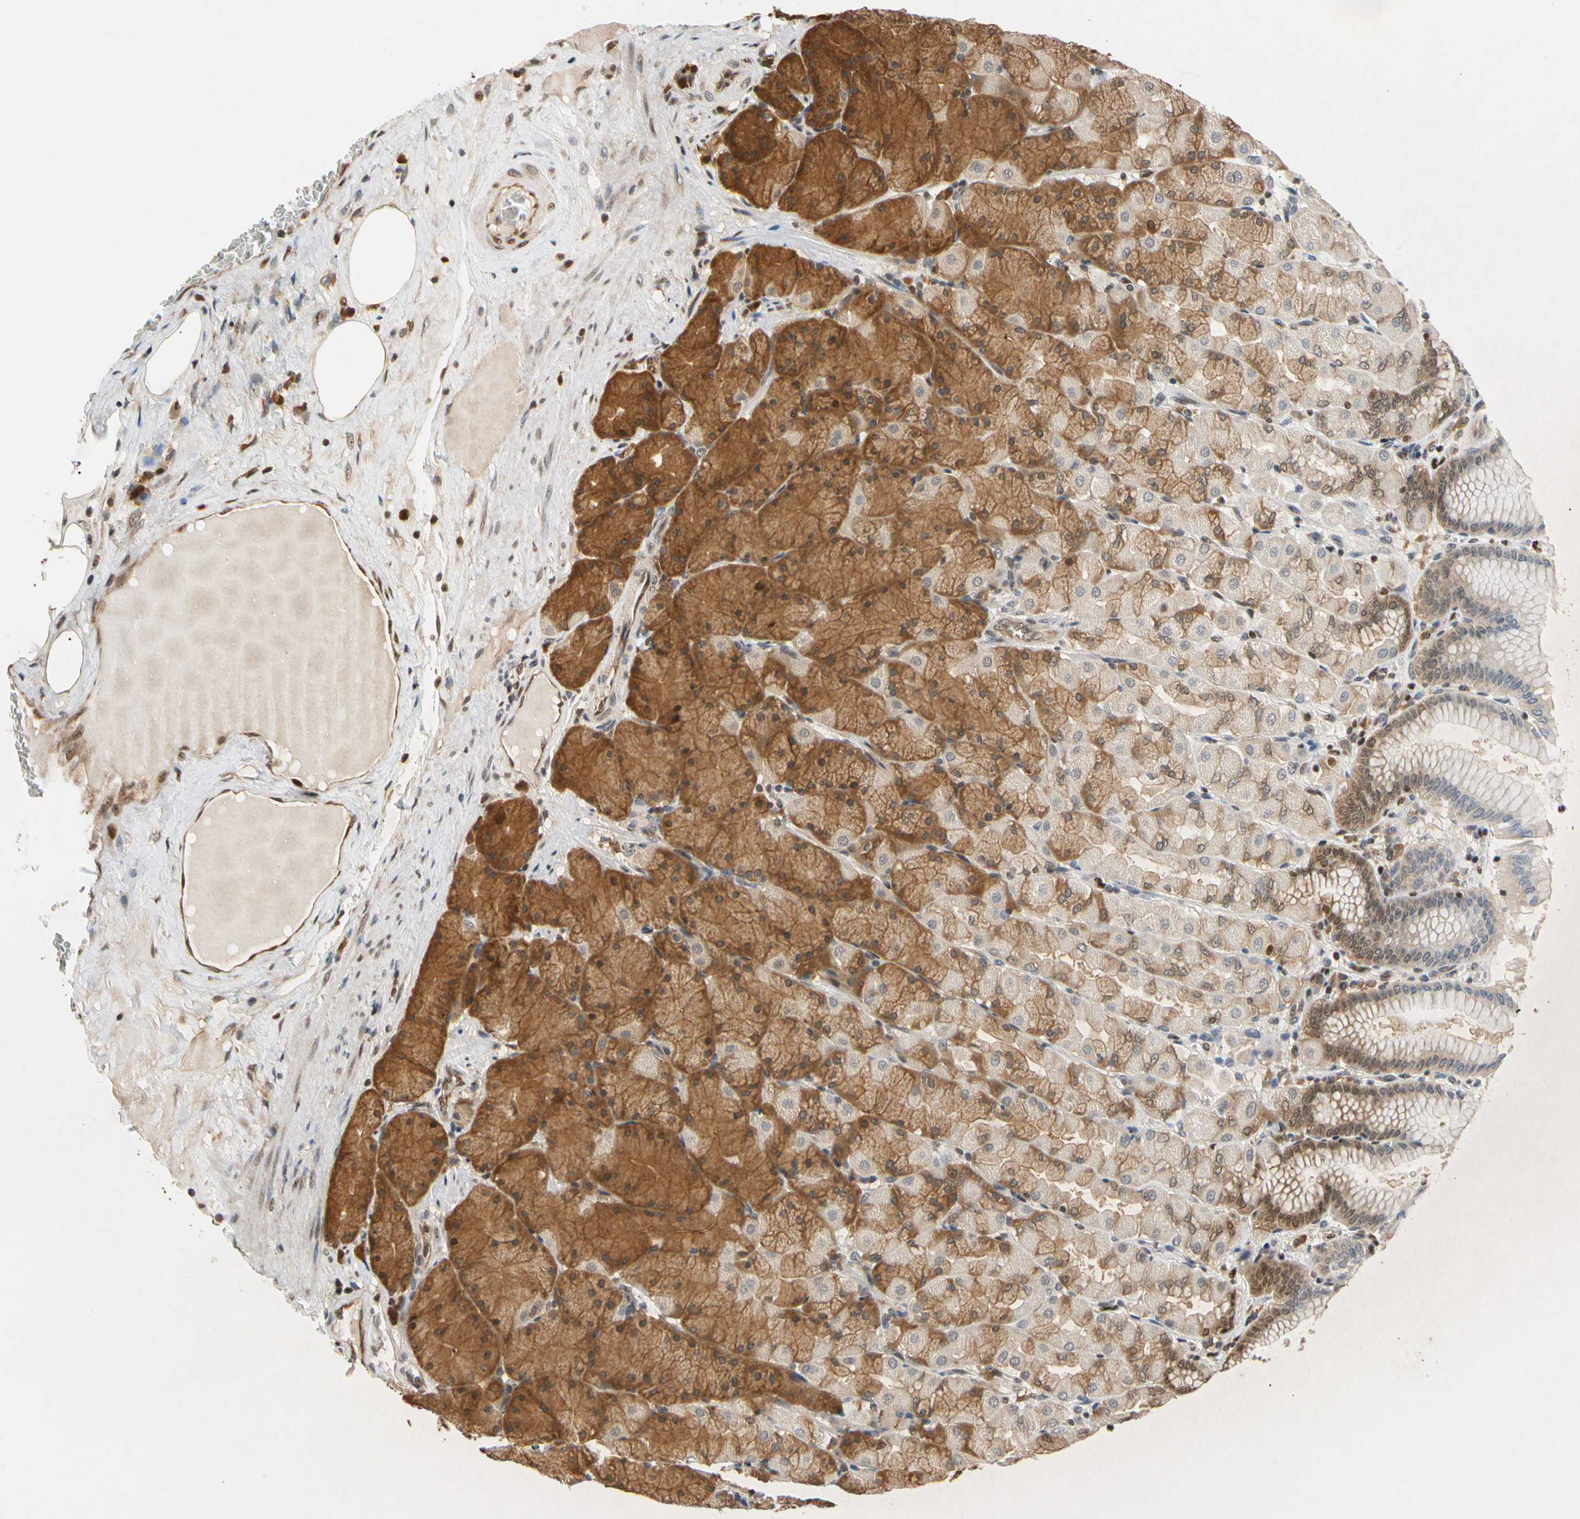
{"staining": {"intensity": "strong", "quantity": ">75%", "location": "cytoplasmic/membranous,nuclear"}, "tissue": "stomach", "cell_type": "Glandular cells", "image_type": "normal", "snomed": [{"axis": "morphology", "description": "Normal tissue, NOS"}, {"axis": "topography", "description": "Stomach, upper"}], "caption": "A brown stain labels strong cytoplasmic/membranous,nuclear staining of a protein in glandular cells of unremarkable stomach. (Stains: DAB (3,3'-diaminobenzidine) in brown, nuclei in blue, Microscopy: brightfield microscopy at high magnification).", "gene": "EIF1AX", "patient": {"sex": "female", "age": 56}}